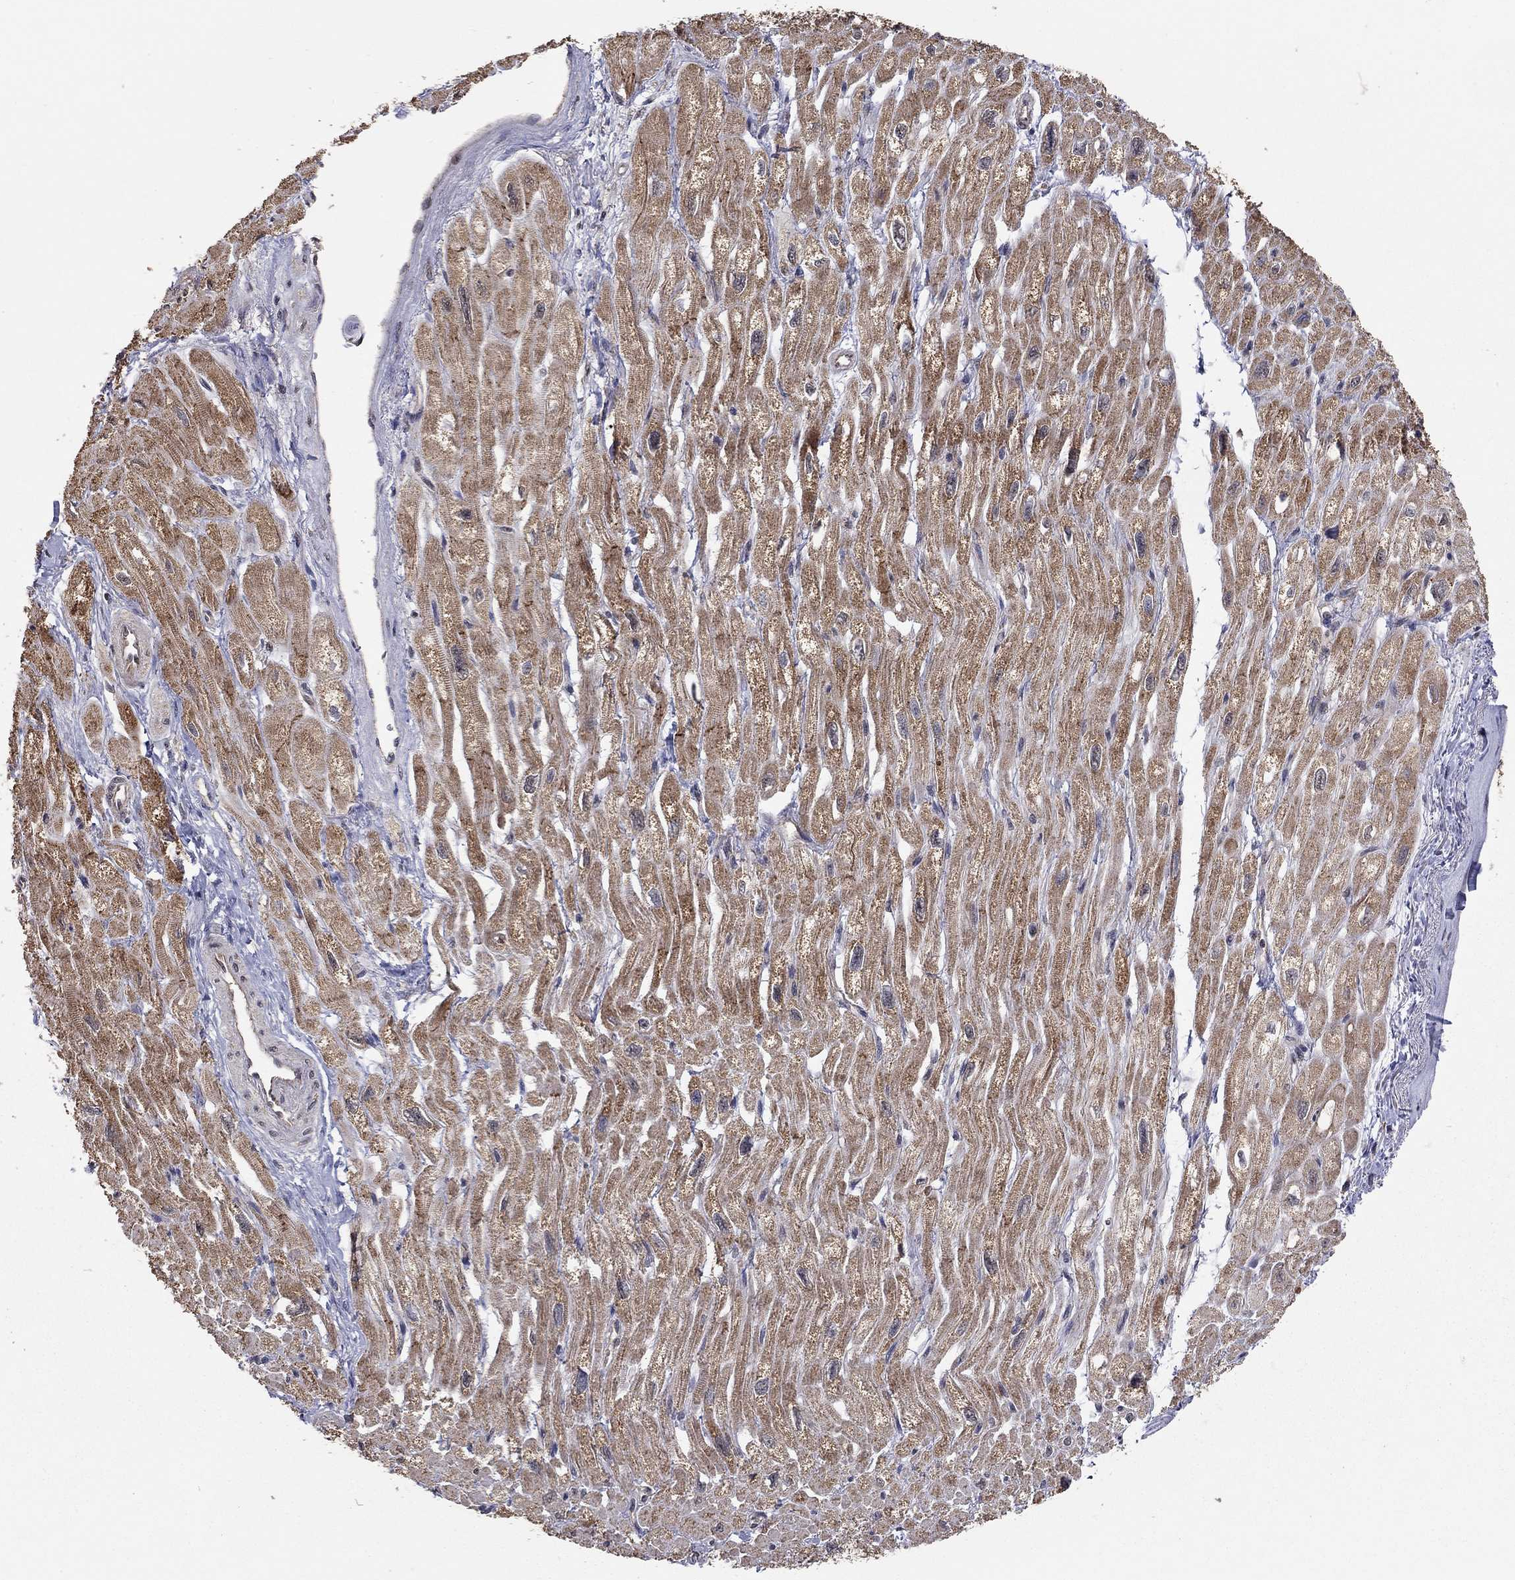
{"staining": {"intensity": "strong", "quantity": "25%-75%", "location": "cytoplasmic/membranous"}, "tissue": "heart muscle", "cell_type": "Cardiomyocytes", "image_type": "normal", "snomed": [{"axis": "morphology", "description": "Normal tissue, NOS"}, {"axis": "topography", "description": "Heart"}], "caption": "Brown immunohistochemical staining in benign human heart muscle reveals strong cytoplasmic/membranous staining in approximately 25%-75% of cardiomyocytes. (DAB IHC, brown staining for protein, blue staining for nuclei).", "gene": "ANKRA2", "patient": {"sex": "male", "age": 66}}